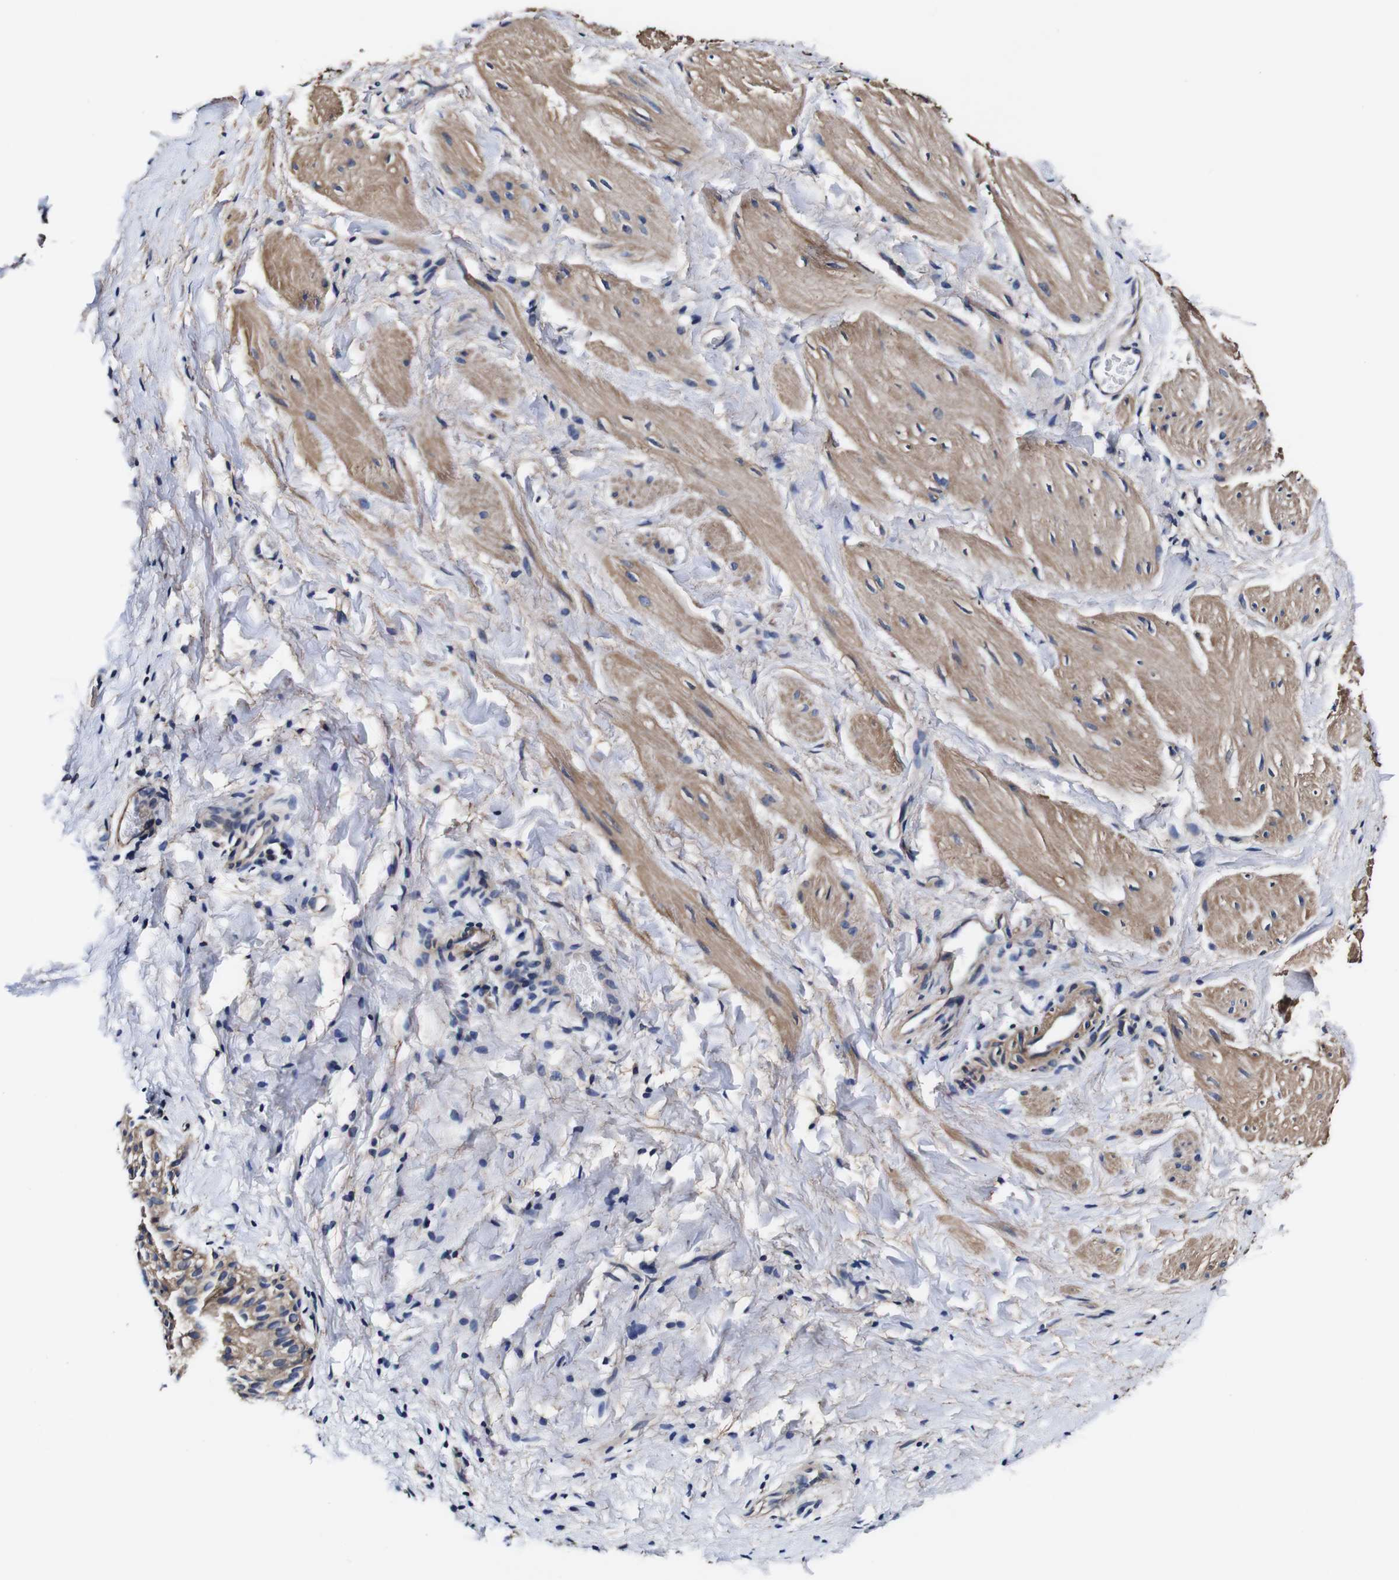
{"staining": {"intensity": "moderate", "quantity": ">75%", "location": "cytoplasmic/membranous"}, "tissue": "smooth muscle", "cell_type": "Smooth muscle cells", "image_type": "normal", "snomed": [{"axis": "morphology", "description": "Normal tissue, NOS"}, {"axis": "topography", "description": "Smooth muscle"}], "caption": "This is a photomicrograph of IHC staining of unremarkable smooth muscle, which shows moderate positivity in the cytoplasmic/membranous of smooth muscle cells.", "gene": "PDCD6IP", "patient": {"sex": "male", "age": 16}}